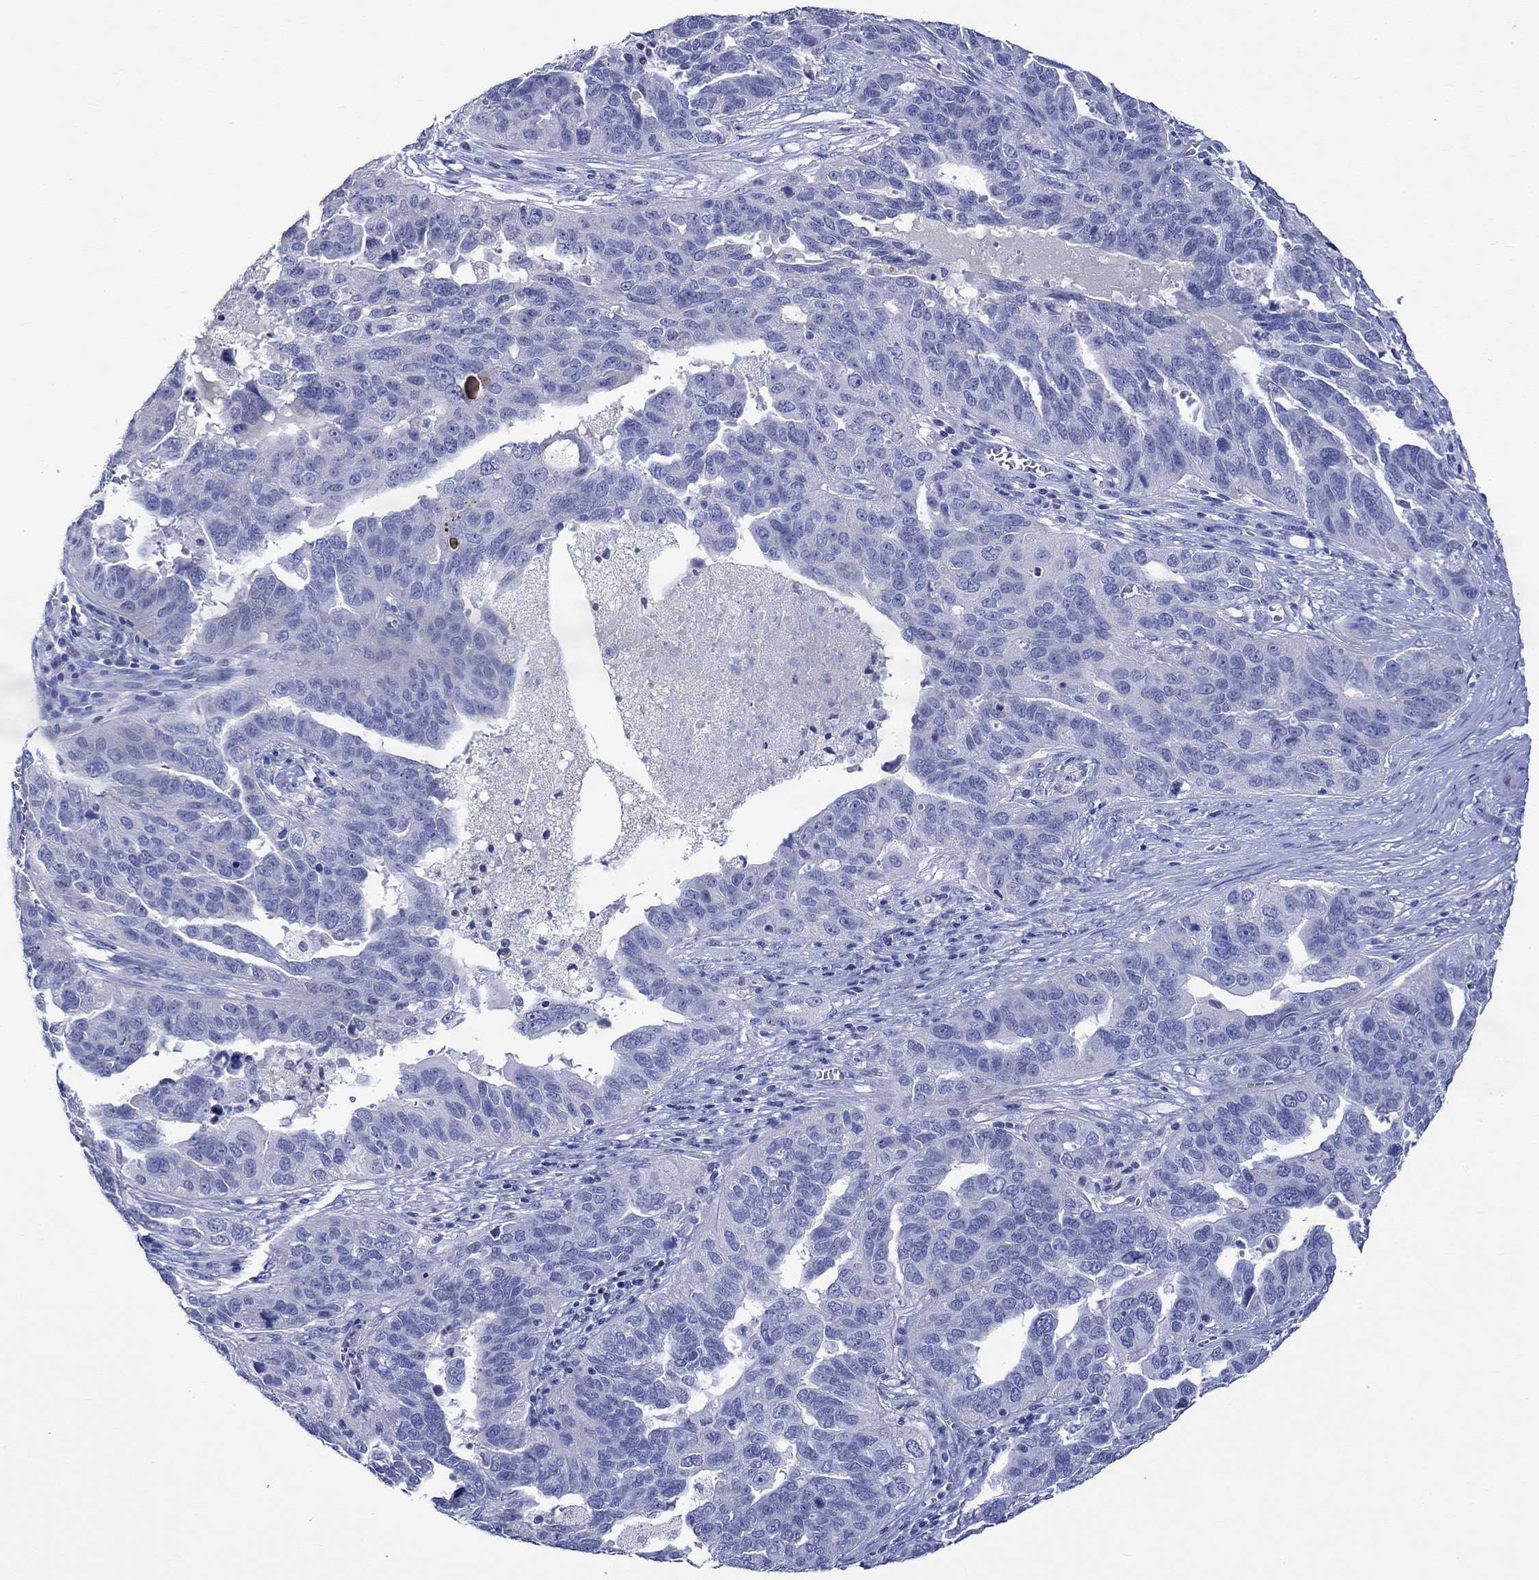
{"staining": {"intensity": "negative", "quantity": "none", "location": "none"}, "tissue": "ovarian cancer", "cell_type": "Tumor cells", "image_type": "cancer", "snomed": [{"axis": "morphology", "description": "Carcinoma, endometroid"}, {"axis": "topography", "description": "Soft tissue"}, {"axis": "topography", "description": "Ovary"}], "caption": "High magnification brightfield microscopy of ovarian endometroid carcinoma stained with DAB (brown) and counterstained with hematoxylin (blue): tumor cells show no significant expression.", "gene": "KLHL35", "patient": {"sex": "female", "age": 52}}